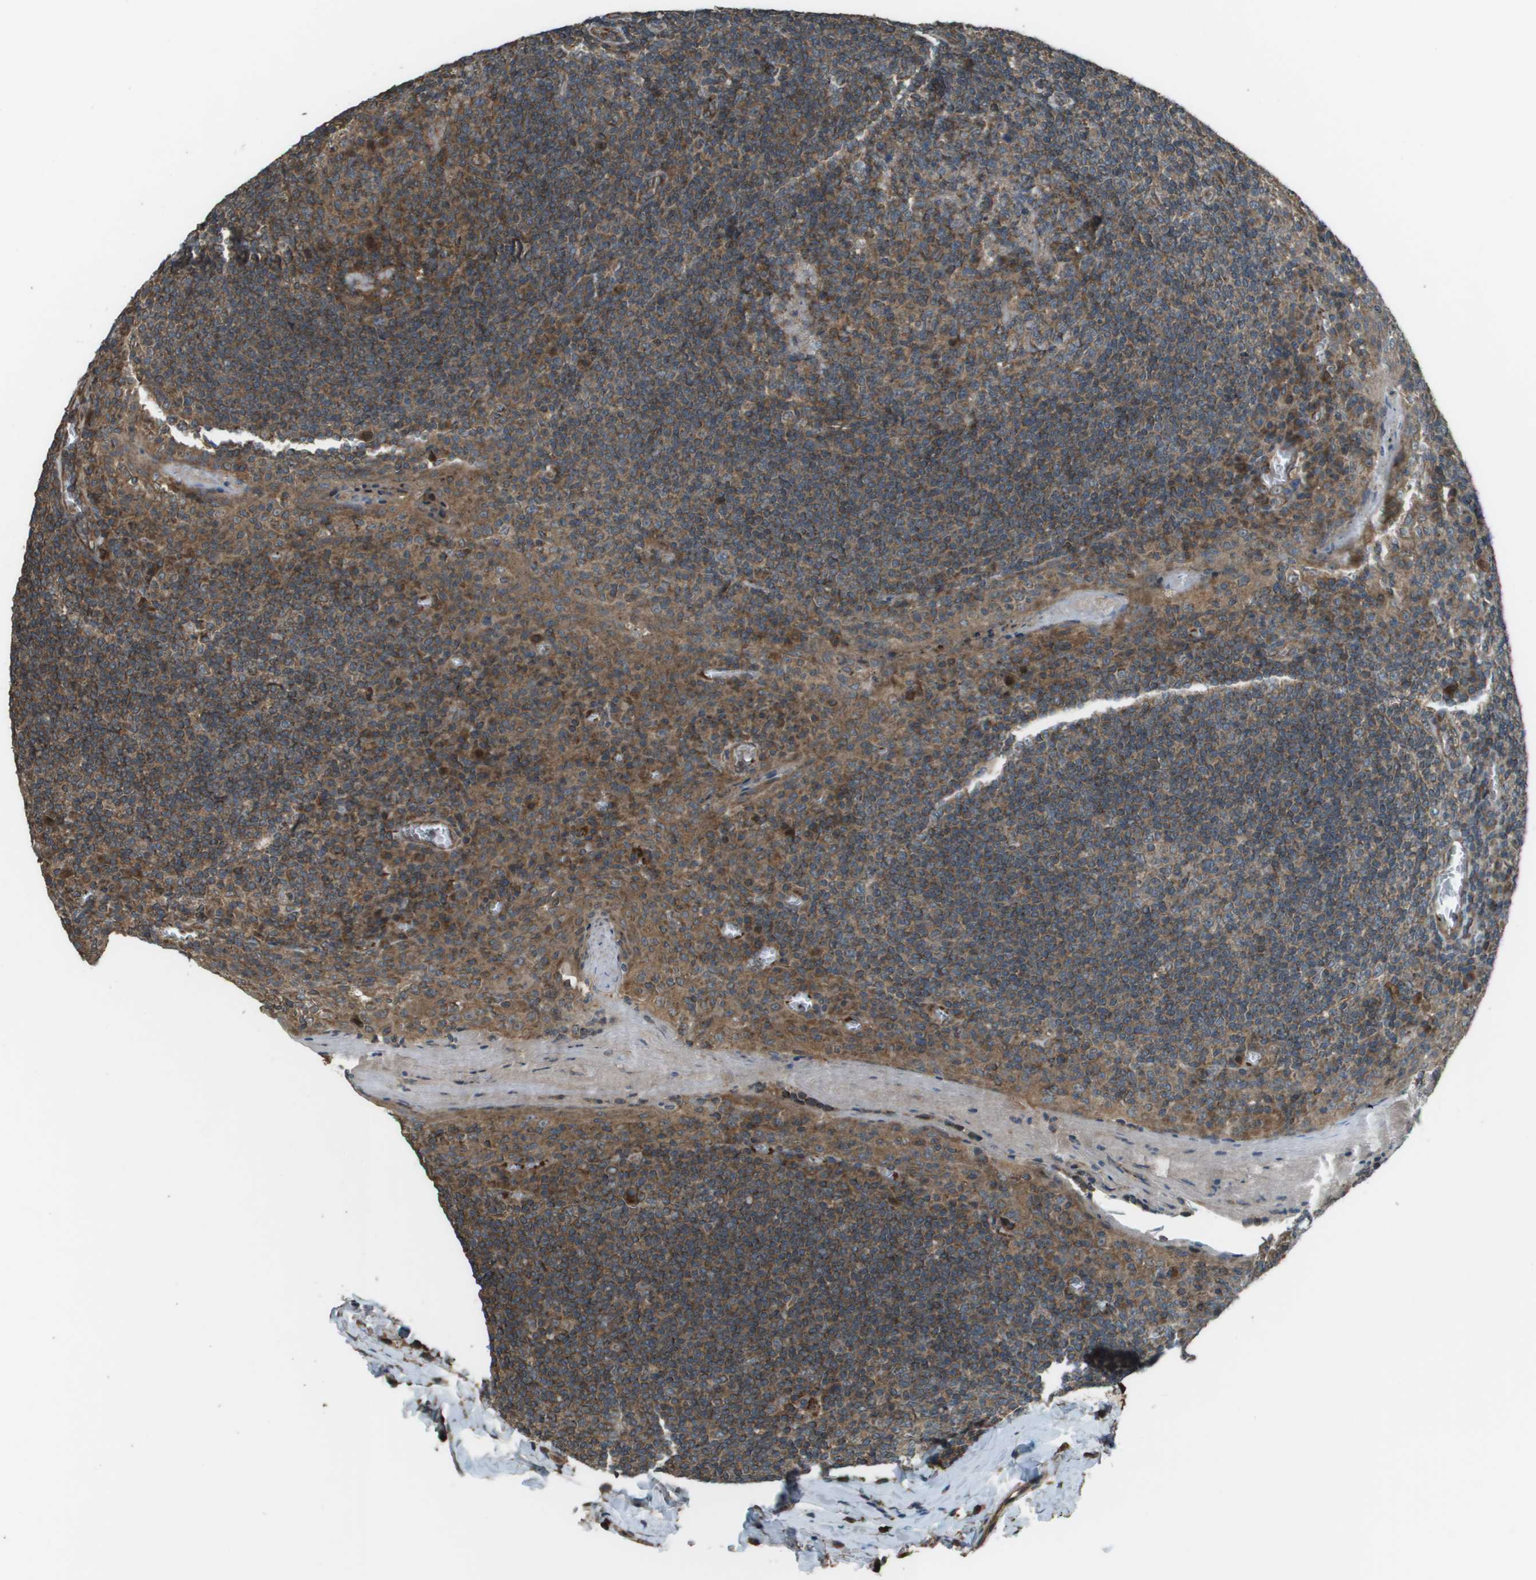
{"staining": {"intensity": "moderate", "quantity": ">75%", "location": "cytoplasmic/membranous"}, "tissue": "tonsil", "cell_type": "Germinal center cells", "image_type": "normal", "snomed": [{"axis": "morphology", "description": "Normal tissue, NOS"}, {"axis": "topography", "description": "Tonsil"}], "caption": "Unremarkable tonsil was stained to show a protein in brown. There is medium levels of moderate cytoplasmic/membranous staining in about >75% of germinal center cells.", "gene": "PLPBP", "patient": {"sex": "male", "age": 31}}